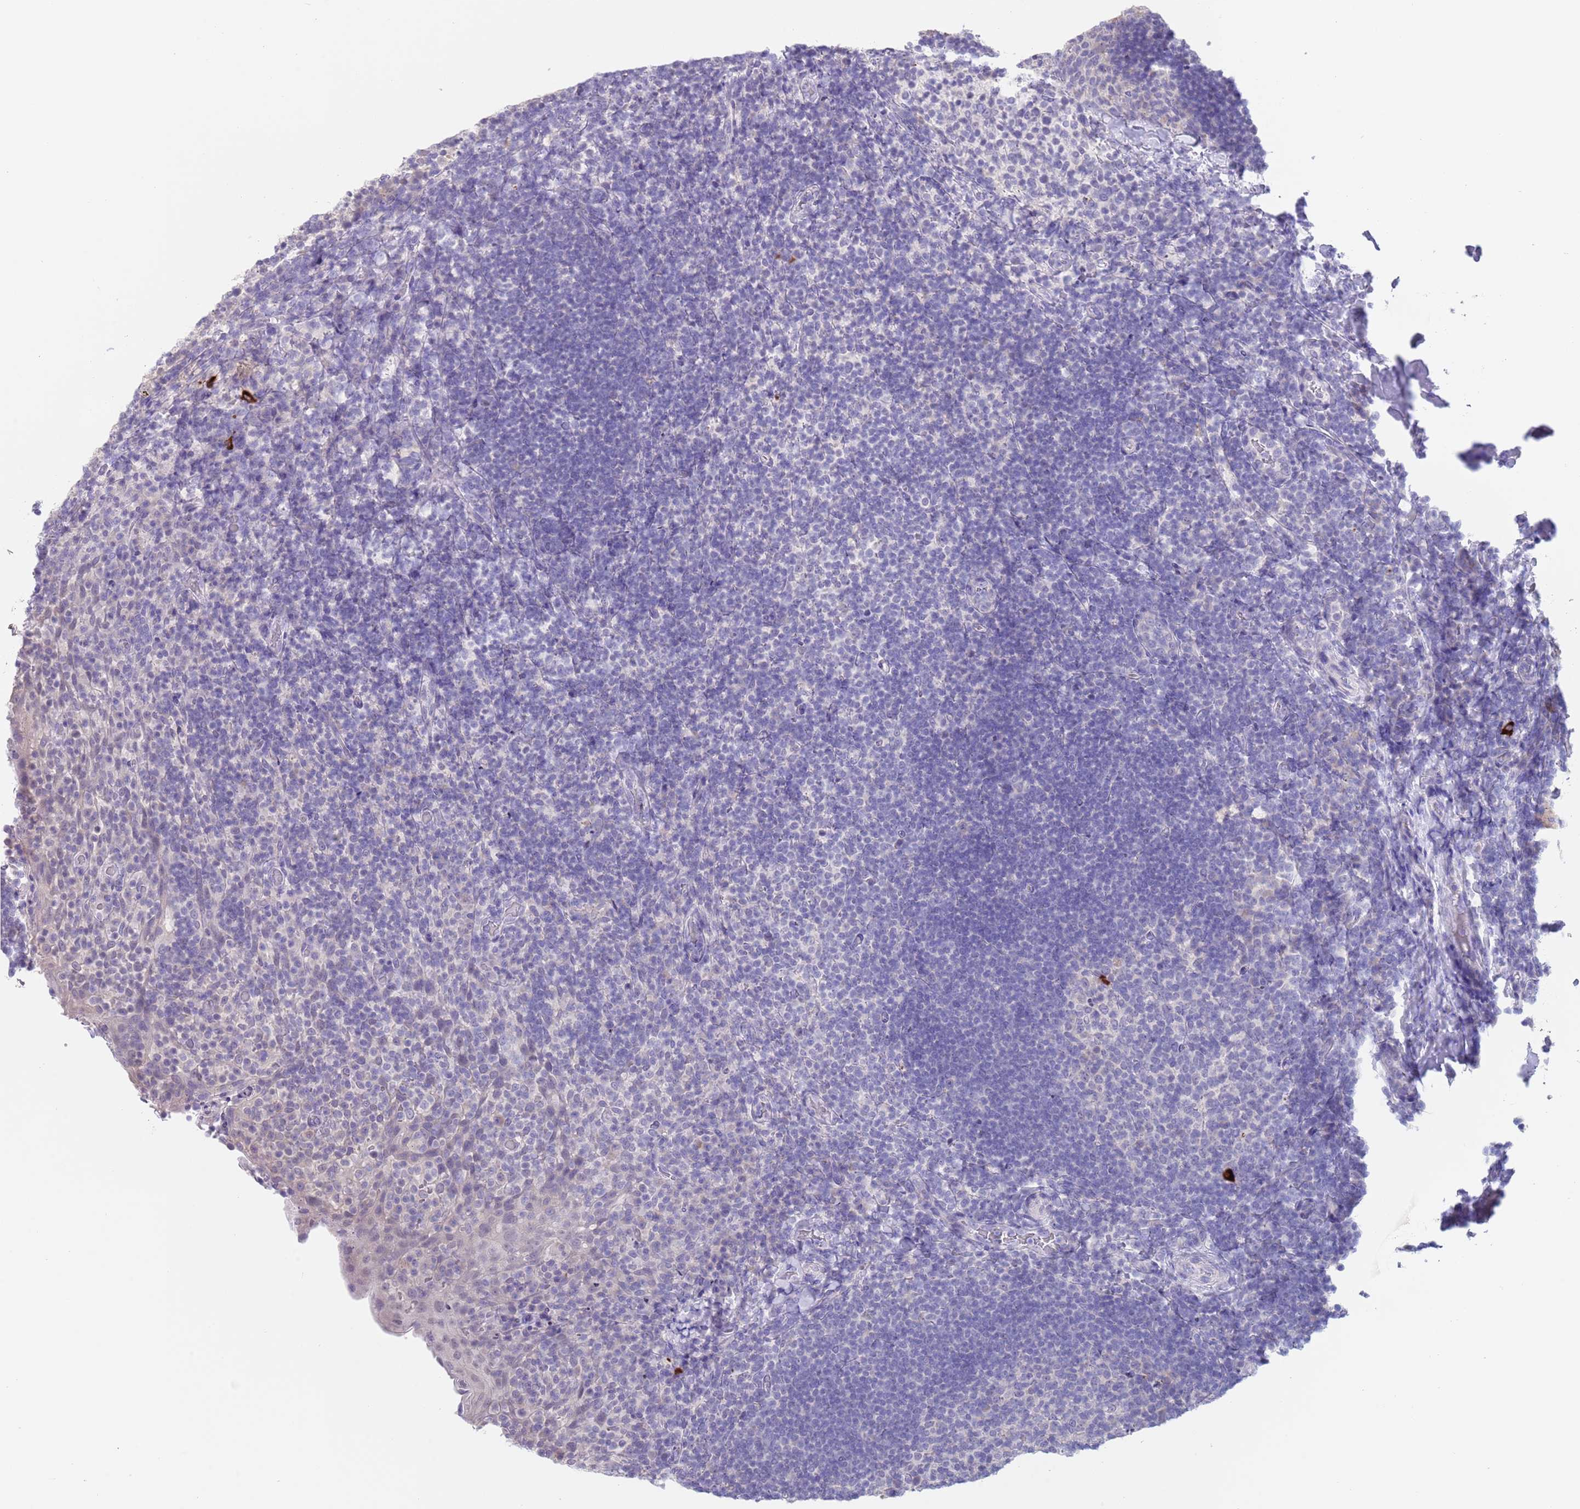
{"staining": {"intensity": "negative", "quantity": "none", "location": "none"}, "tissue": "tonsil", "cell_type": "Germinal center cells", "image_type": "normal", "snomed": [{"axis": "morphology", "description": "Normal tissue, NOS"}, {"axis": "topography", "description": "Tonsil"}], "caption": "IHC photomicrograph of benign tonsil stained for a protein (brown), which displays no expression in germinal center cells. (DAB (3,3'-diaminobenzidine) immunohistochemistry, high magnification).", "gene": "SPIRE2", "patient": {"sex": "female", "age": 10}}